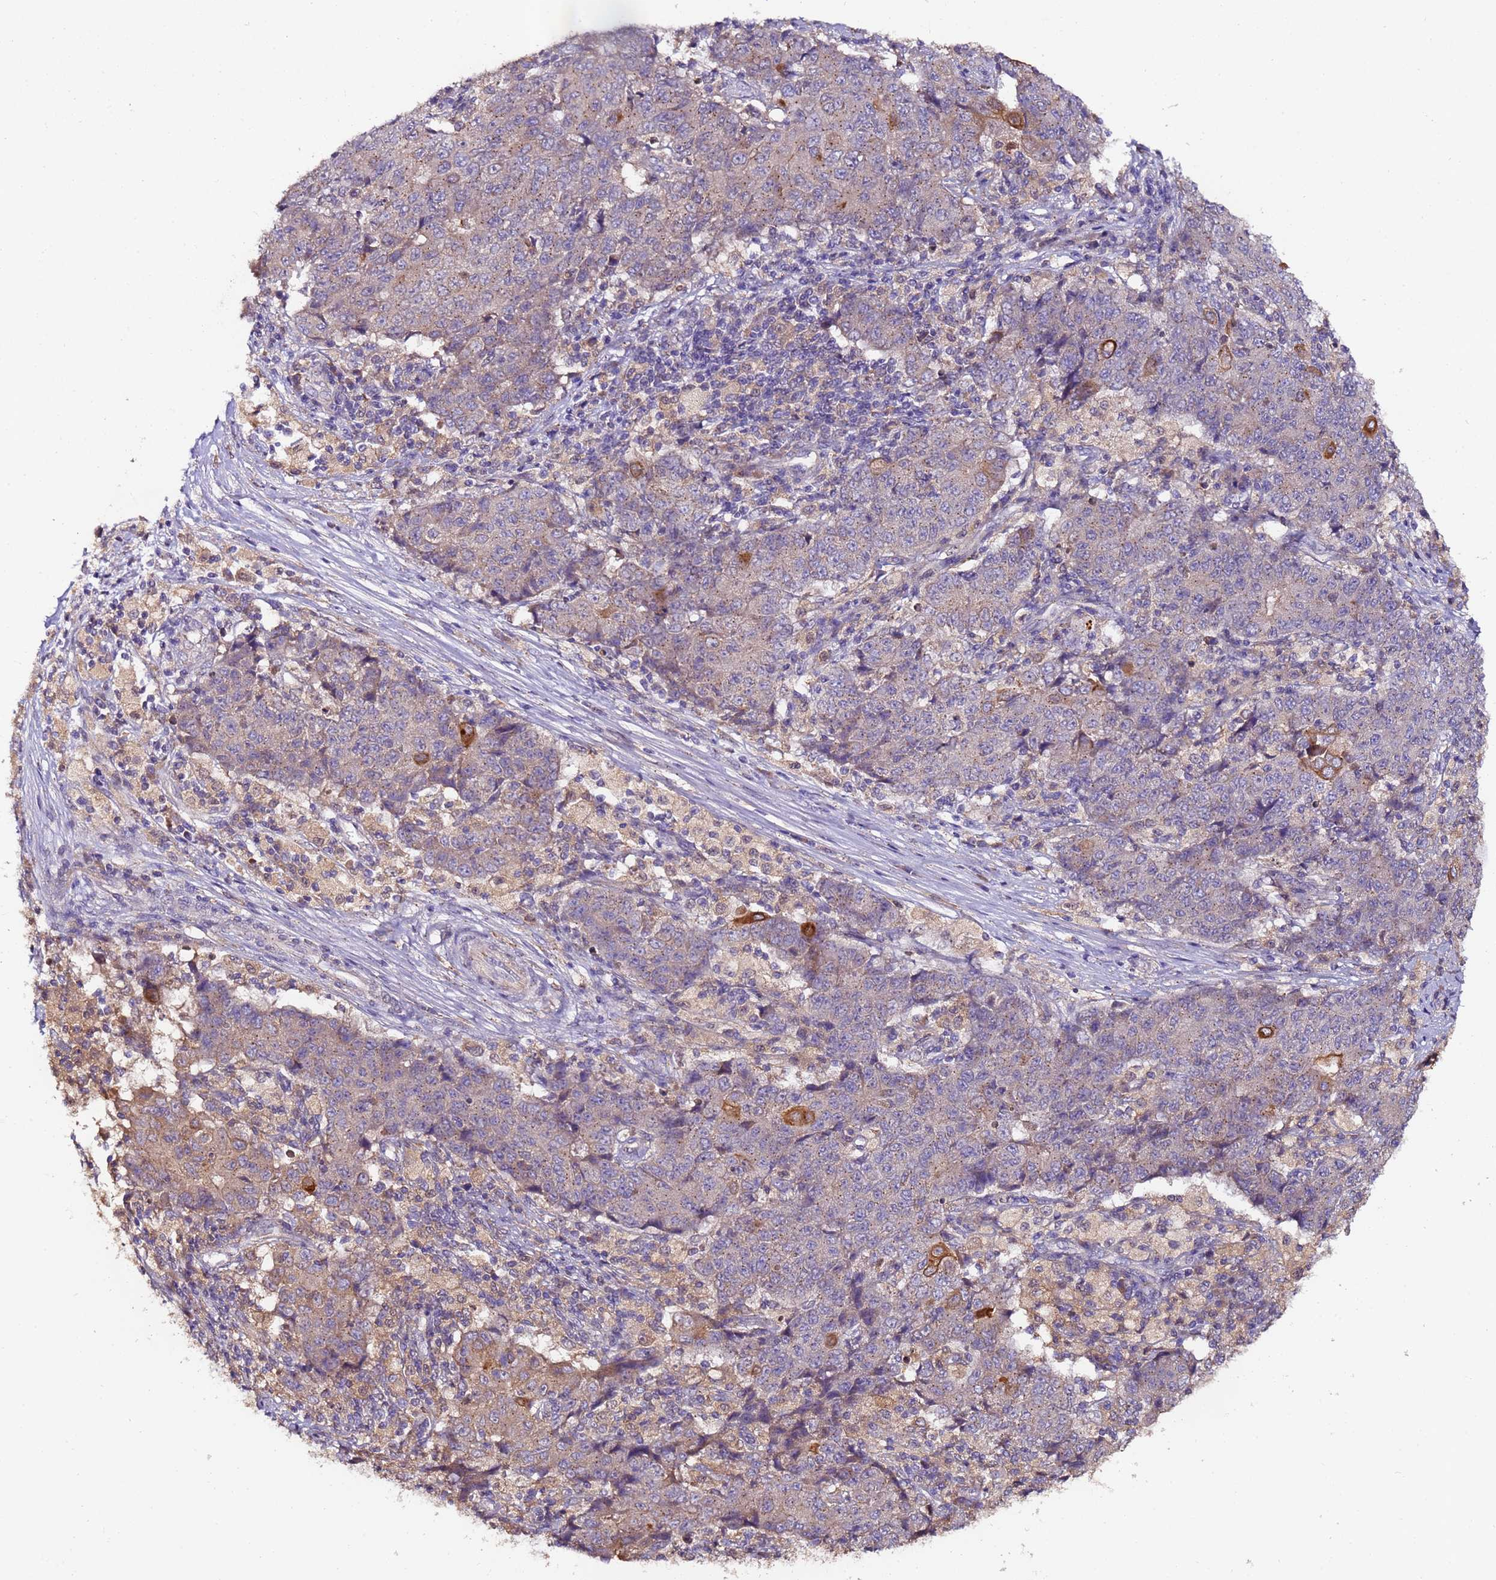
{"staining": {"intensity": "weak", "quantity": "<25%", "location": "cytoplasmic/membranous"}, "tissue": "ovarian cancer", "cell_type": "Tumor cells", "image_type": "cancer", "snomed": [{"axis": "morphology", "description": "Carcinoma, endometroid"}, {"axis": "topography", "description": "Ovary"}], "caption": "This is an IHC photomicrograph of human ovarian endometroid carcinoma. There is no expression in tumor cells.", "gene": "TIGAR", "patient": {"sex": "female", "age": 42}}